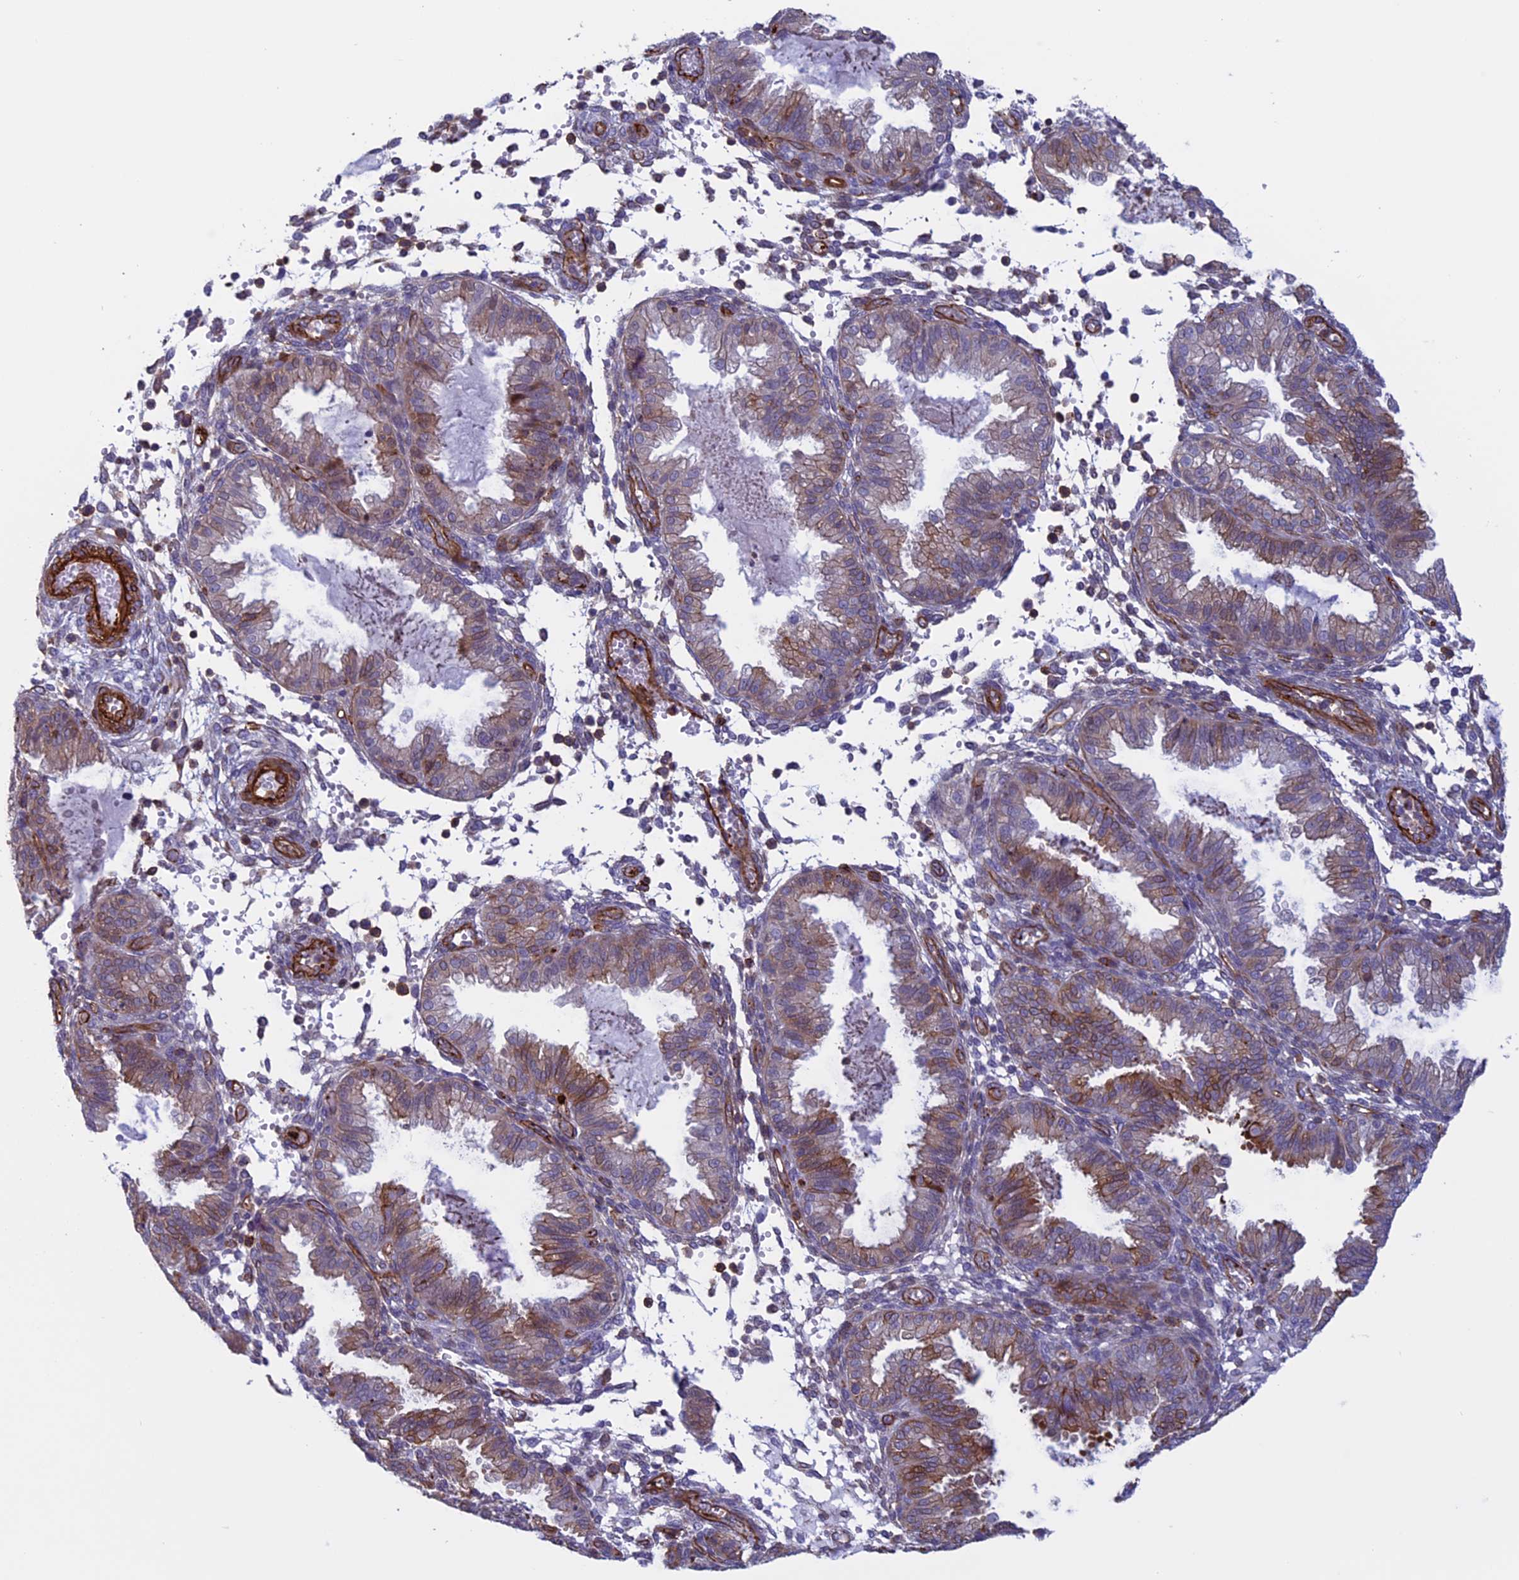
{"staining": {"intensity": "moderate", "quantity": "<25%", "location": "cytoplasmic/membranous"}, "tissue": "endometrium", "cell_type": "Cells in endometrial stroma", "image_type": "normal", "snomed": [{"axis": "morphology", "description": "Normal tissue, NOS"}, {"axis": "topography", "description": "Endometrium"}], "caption": "This image exhibits immunohistochemistry staining of unremarkable endometrium, with low moderate cytoplasmic/membranous staining in about <25% of cells in endometrial stroma.", "gene": "ANGPTL2", "patient": {"sex": "female", "age": 33}}